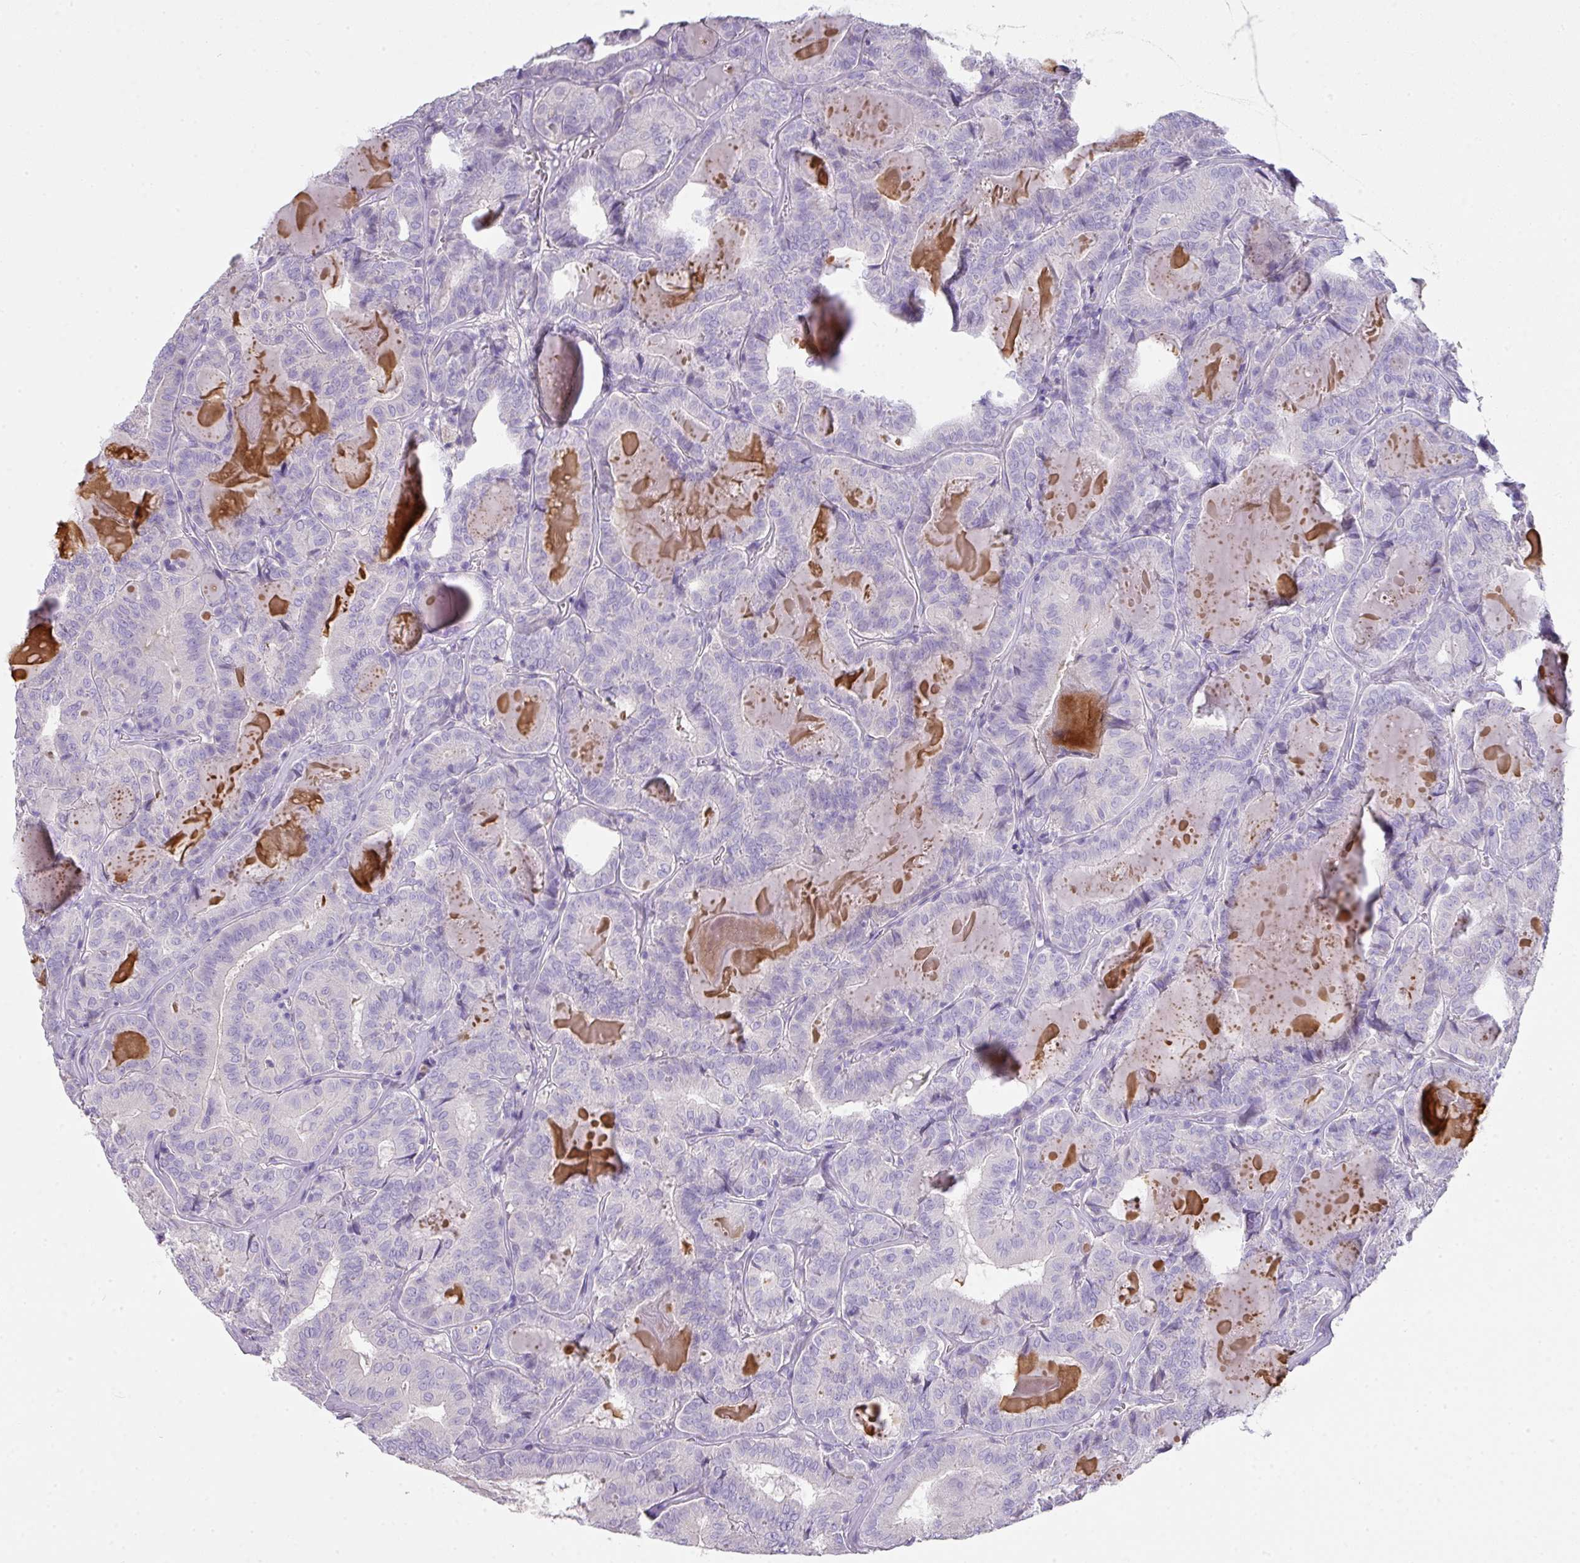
{"staining": {"intensity": "negative", "quantity": "none", "location": "none"}, "tissue": "thyroid cancer", "cell_type": "Tumor cells", "image_type": "cancer", "snomed": [{"axis": "morphology", "description": "Papillary adenocarcinoma, NOS"}, {"axis": "topography", "description": "Thyroid gland"}], "caption": "Tumor cells show no significant protein expression in thyroid cancer (papillary adenocarcinoma).", "gene": "GLI4", "patient": {"sex": "female", "age": 72}}